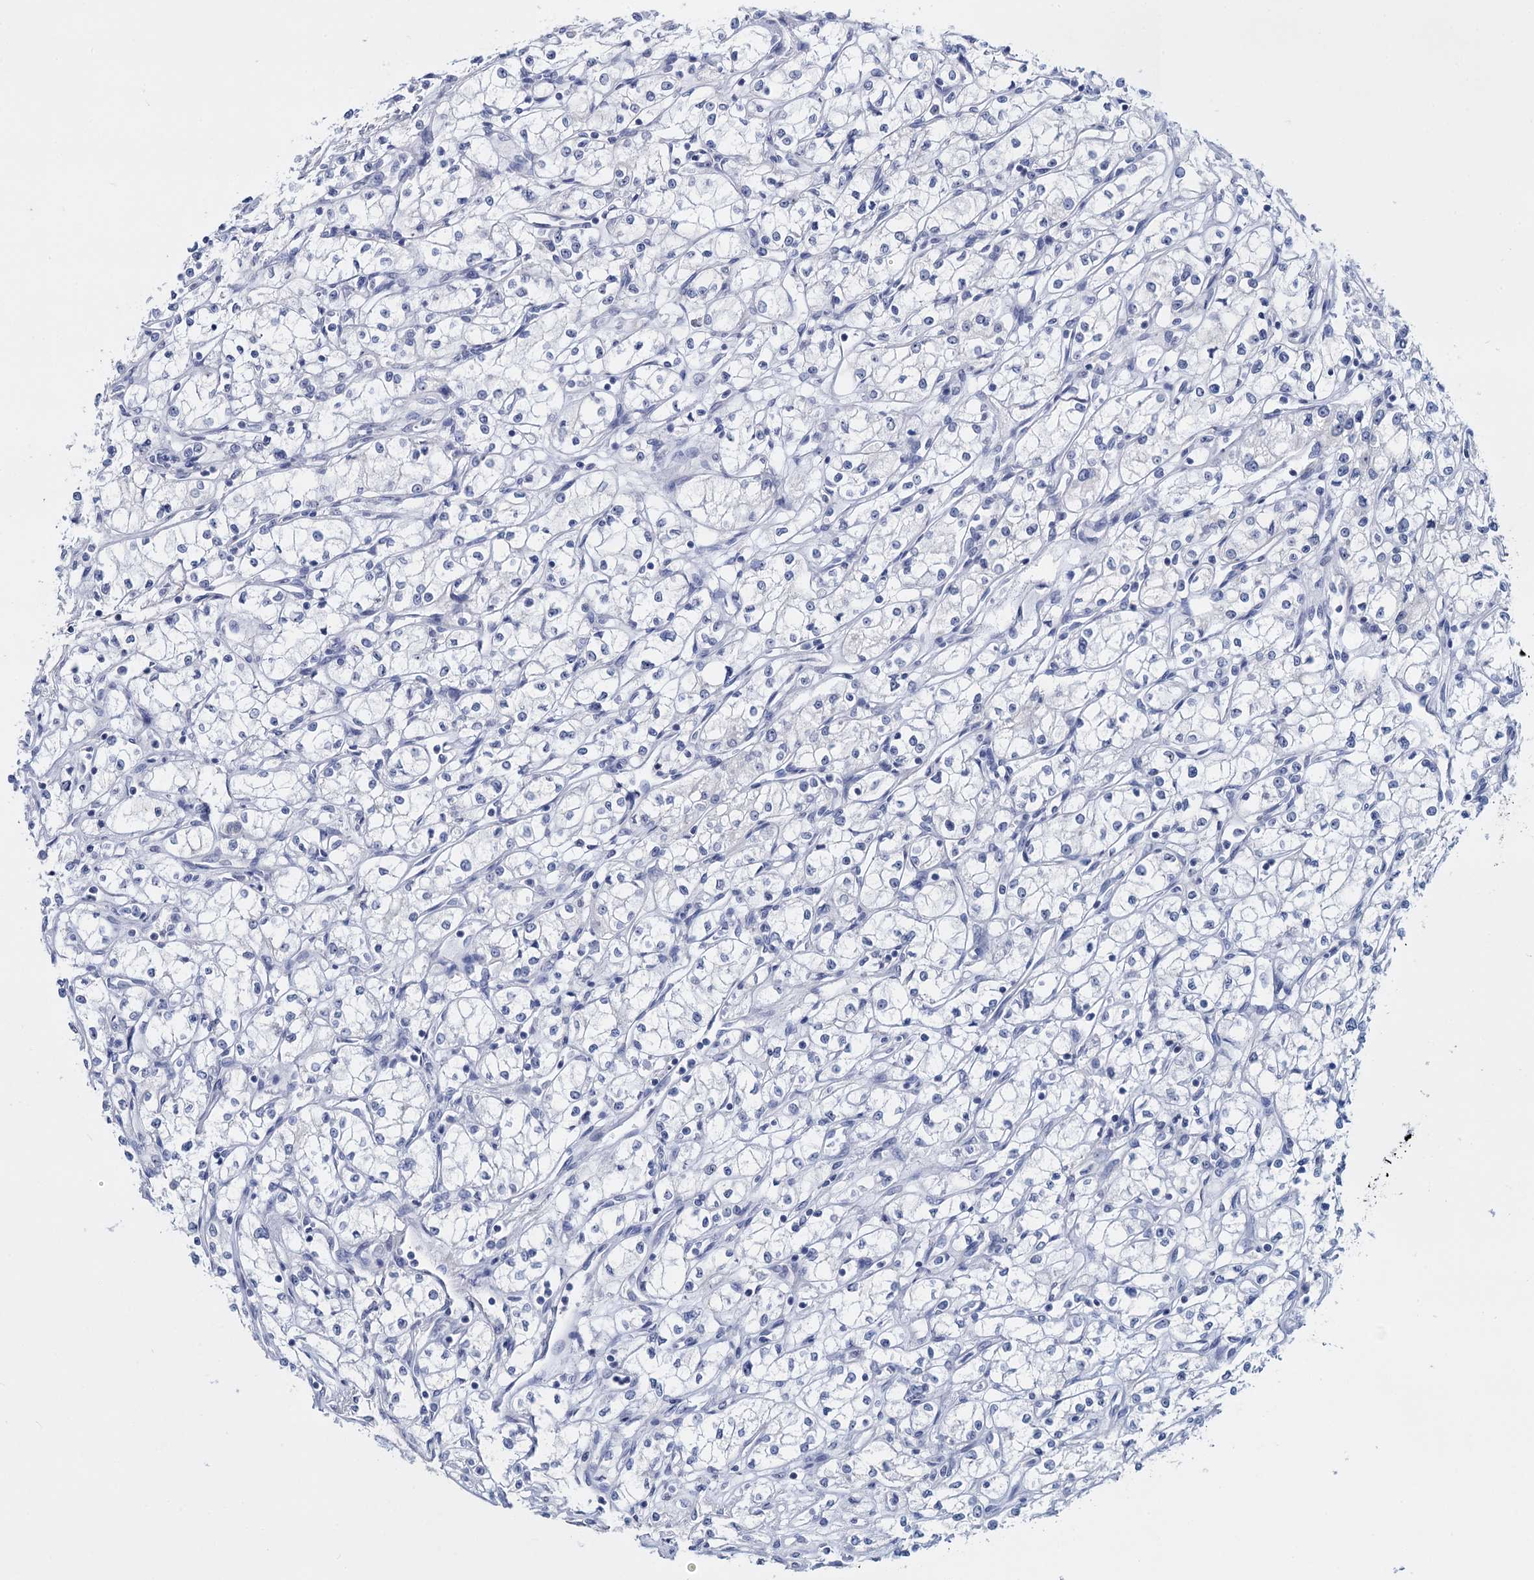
{"staining": {"intensity": "negative", "quantity": "none", "location": "none"}, "tissue": "renal cancer", "cell_type": "Tumor cells", "image_type": "cancer", "snomed": [{"axis": "morphology", "description": "Adenocarcinoma, NOS"}, {"axis": "topography", "description": "Kidney"}], "caption": "Tumor cells are negative for brown protein staining in renal cancer.", "gene": "SFN", "patient": {"sex": "male", "age": 59}}